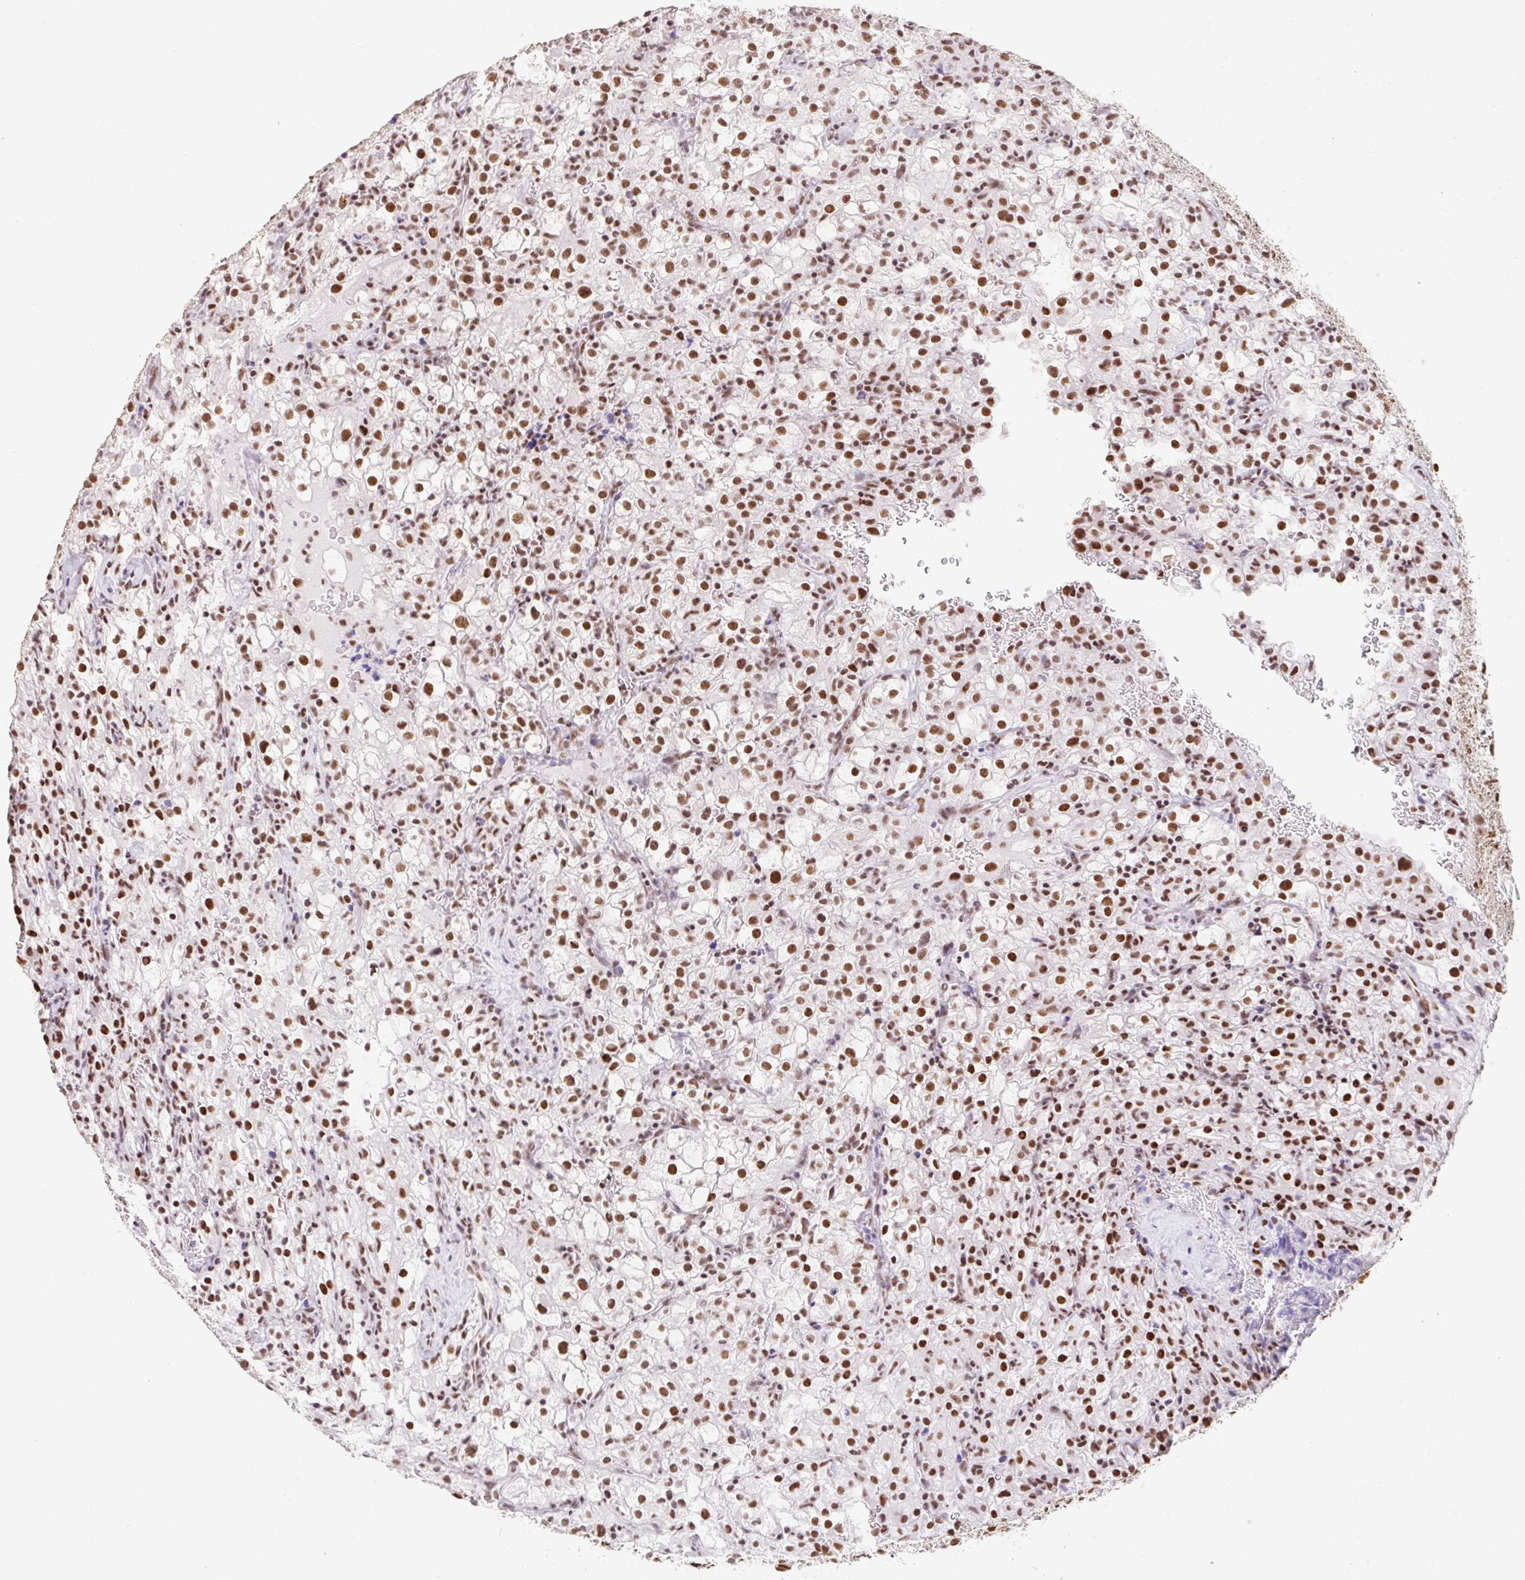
{"staining": {"intensity": "moderate", "quantity": ">75%", "location": "nuclear"}, "tissue": "renal cancer", "cell_type": "Tumor cells", "image_type": "cancer", "snomed": [{"axis": "morphology", "description": "Adenocarcinoma, NOS"}, {"axis": "topography", "description": "Kidney"}], "caption": "Approximately >75% of tumor cells in adenocarcinoma (renal) demonstrate moderate nuclear protein expression as visualized by brown immunohistochemical staining.", "gene": "SRSF10", "patient": {"sex": "female", "age": 74}}